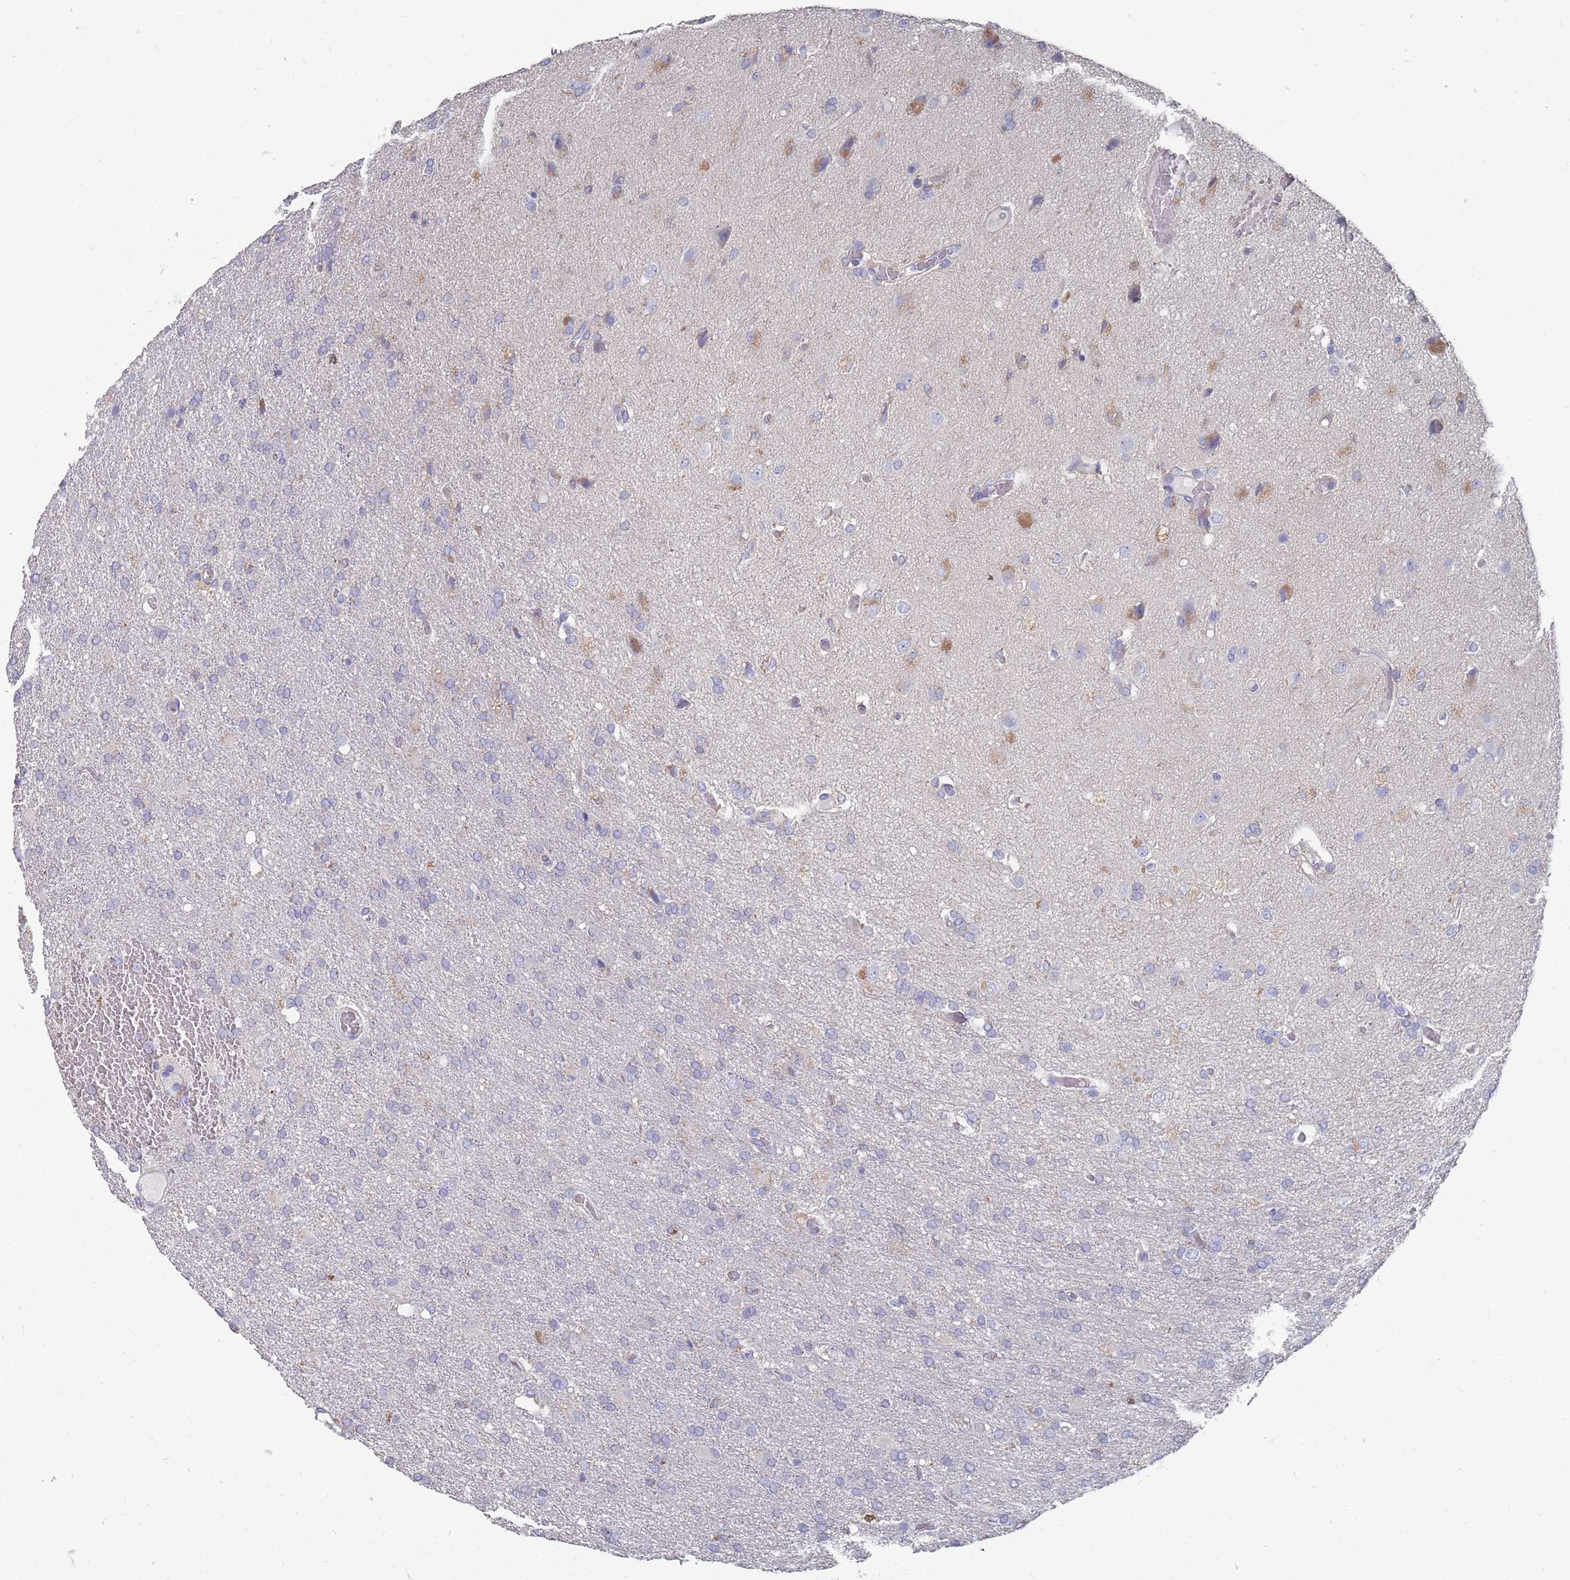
{"staining": {"intensity": "negative", "quantity": "none", "location": "none"}, "tissue": "glioma", "cell_type": "Tumor cells", "image_type": "cancer", "snomed": [{"axis": "morphology", "description": "Glioma, malignant, High grade"}, {"axis": "topography", "description": "Brain"}], "caption": "An image of human glioma is negative for staining in tumor cells.", "gene": "OTULINL", "patient": {"sex": "female", "age": 74}}